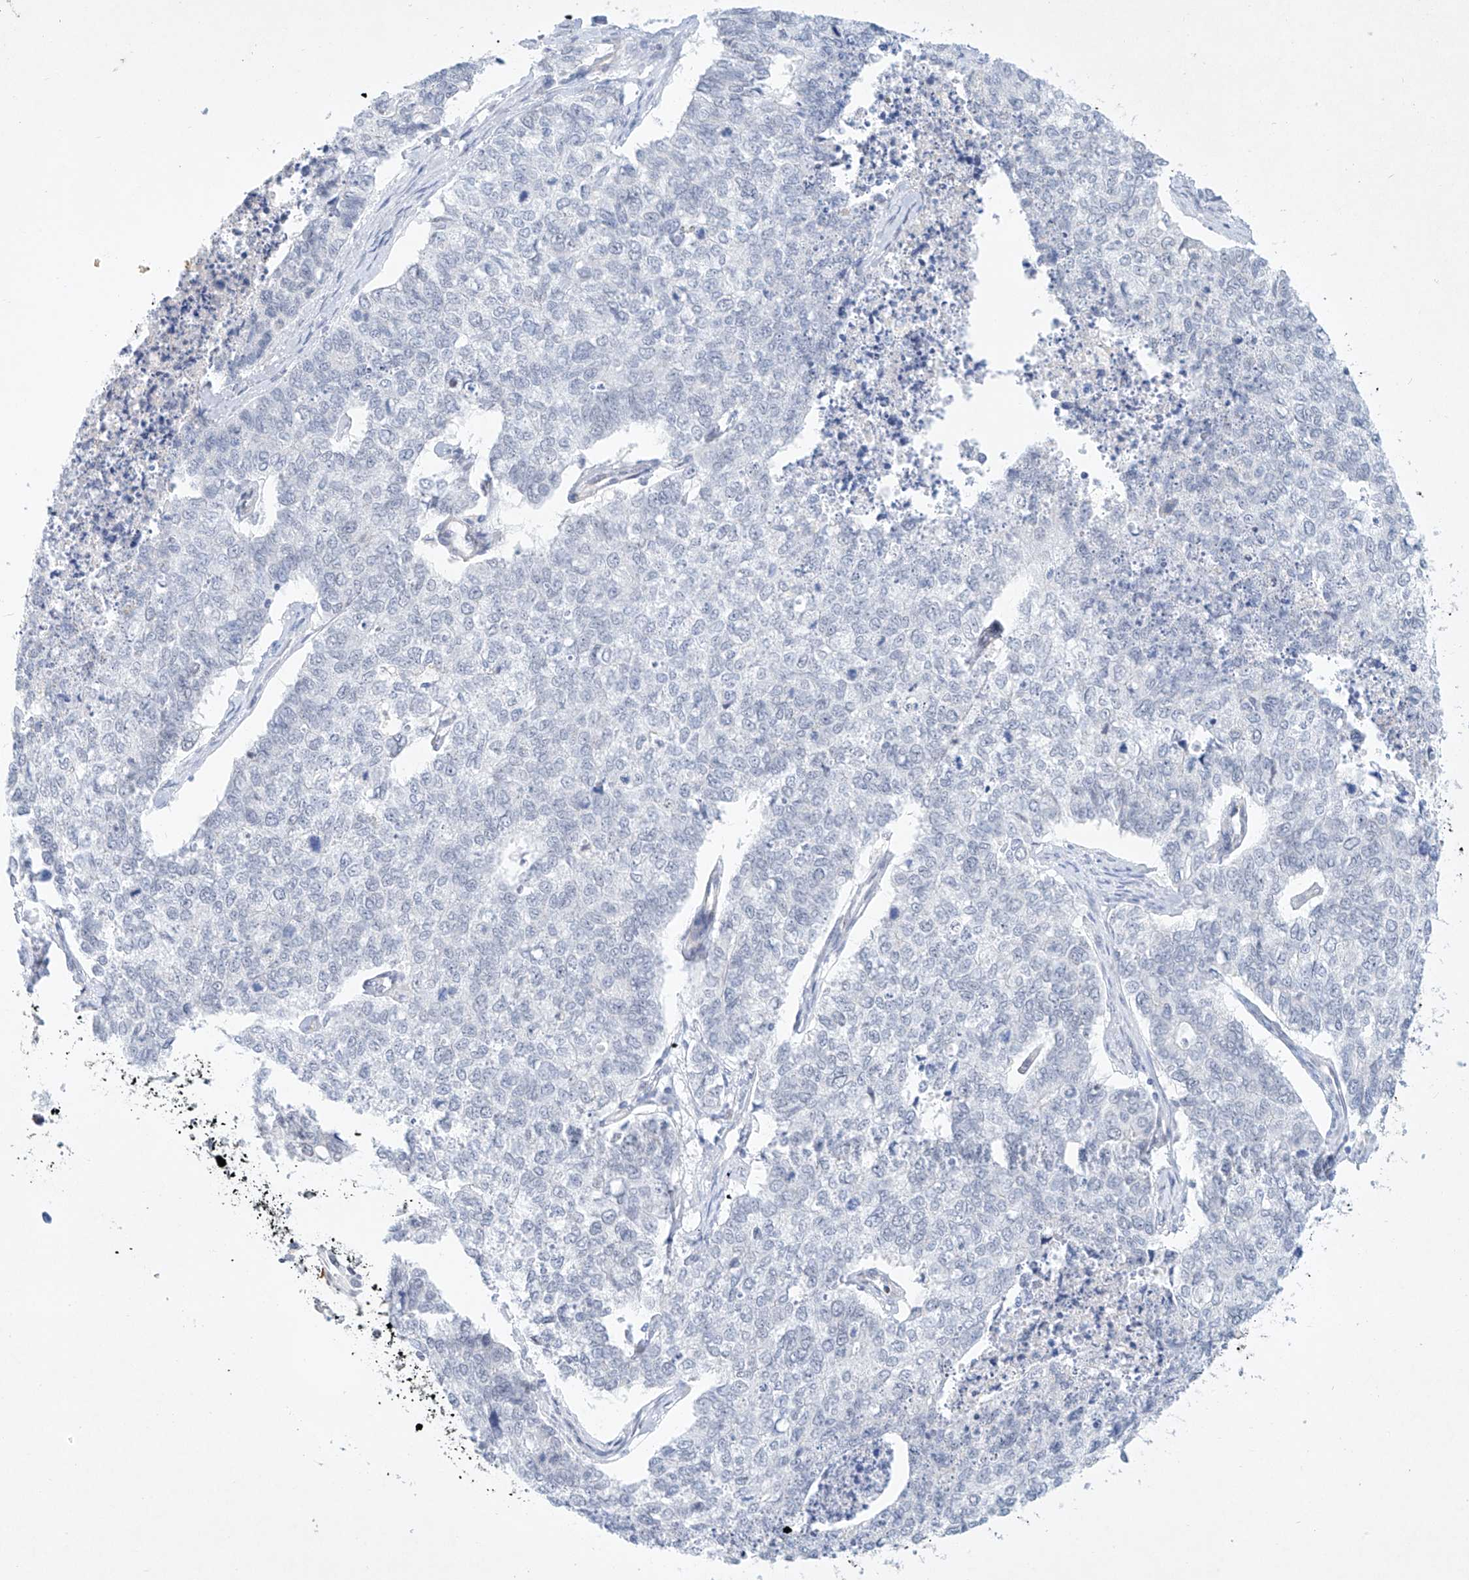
{"staining": {"intensity": "negative", "quantity": "none", "location": "none"}, "tissue": "cervical cancer", "cell_type": "Tumor cells", "image_type": "cancer", "snomed": [{"axis": "morphology", "description": "Squamous cell carcinoma, NOS"}, {"axis": "topography", "description": "Cervix"}], "caption": "Immunohistochemistry (IHC) micrograph of neoplastic tissue: human squamous cell carcinoma (cervical) stained with DAB (3,3'-diaminobenzidine) exhibits no significant protein positivity in tumor cells.", "gene": "REEP2", "patient": {"sex": "female", "age": 63}}